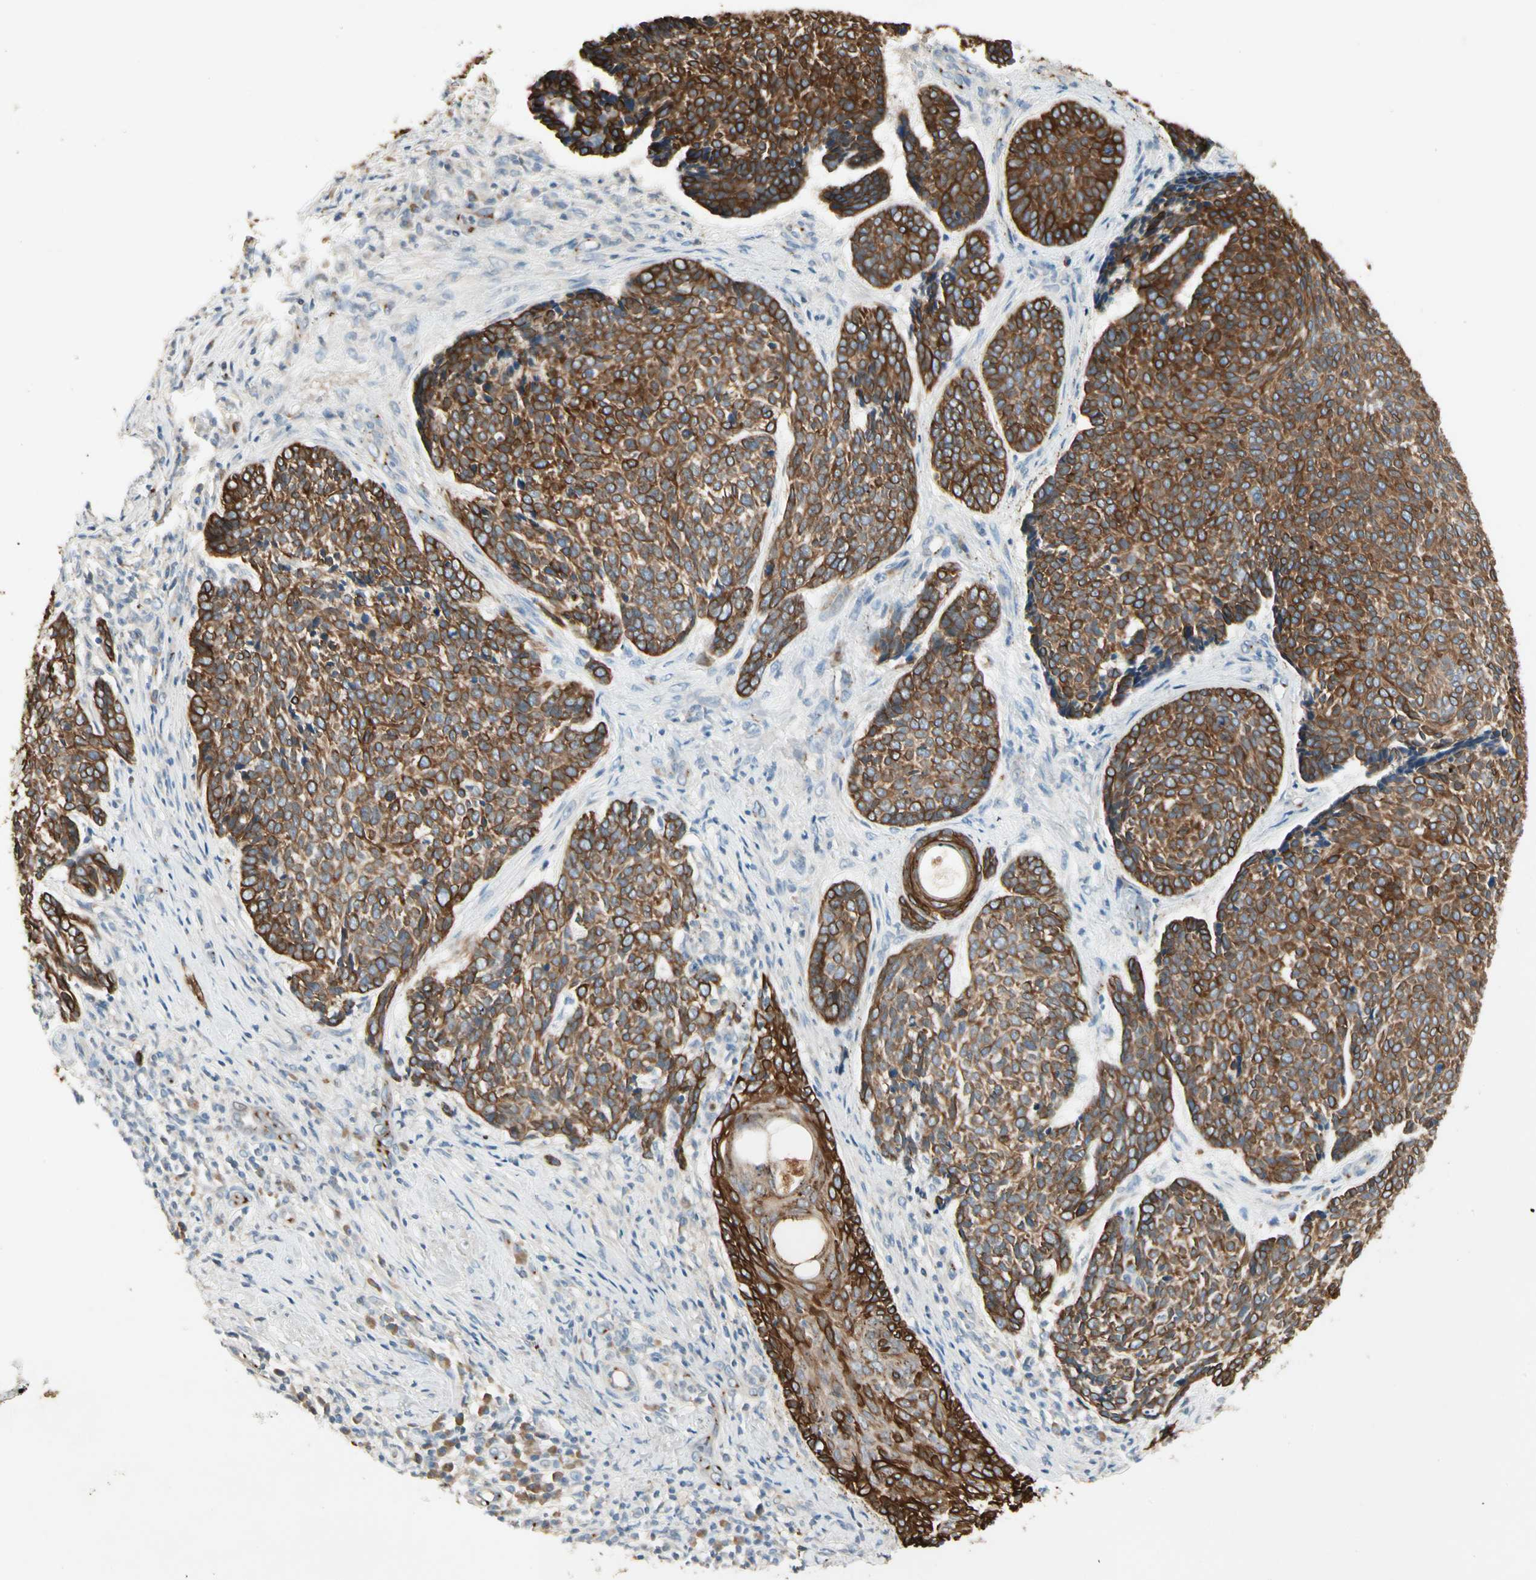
{"staining": {"intensity": "strong", "quantity": ">75%", "location": "cytoplasmic/membranous"}, "tissue": "skin cancer", "cell_type": "Tumor cells", "image_type": "cancer", "snomed": [{"axis": "morphology", "description": "Basal cell carcinoma"}, {"axis": "topography", "description": "Skin"}], "caption": "Immunohistochemistry (IHC) micrograph of neoplastic tissue: skin basal cell carcinoma stained using immunohistochemistry displays high levels of strong protein expression localized specifically in the cytoplasmic/membranous of tumor cells, appearing as a cytoplasmic/membranous brown color.", "gene": "MANSC1", "patient": {"sex": "male", "age": 84}}